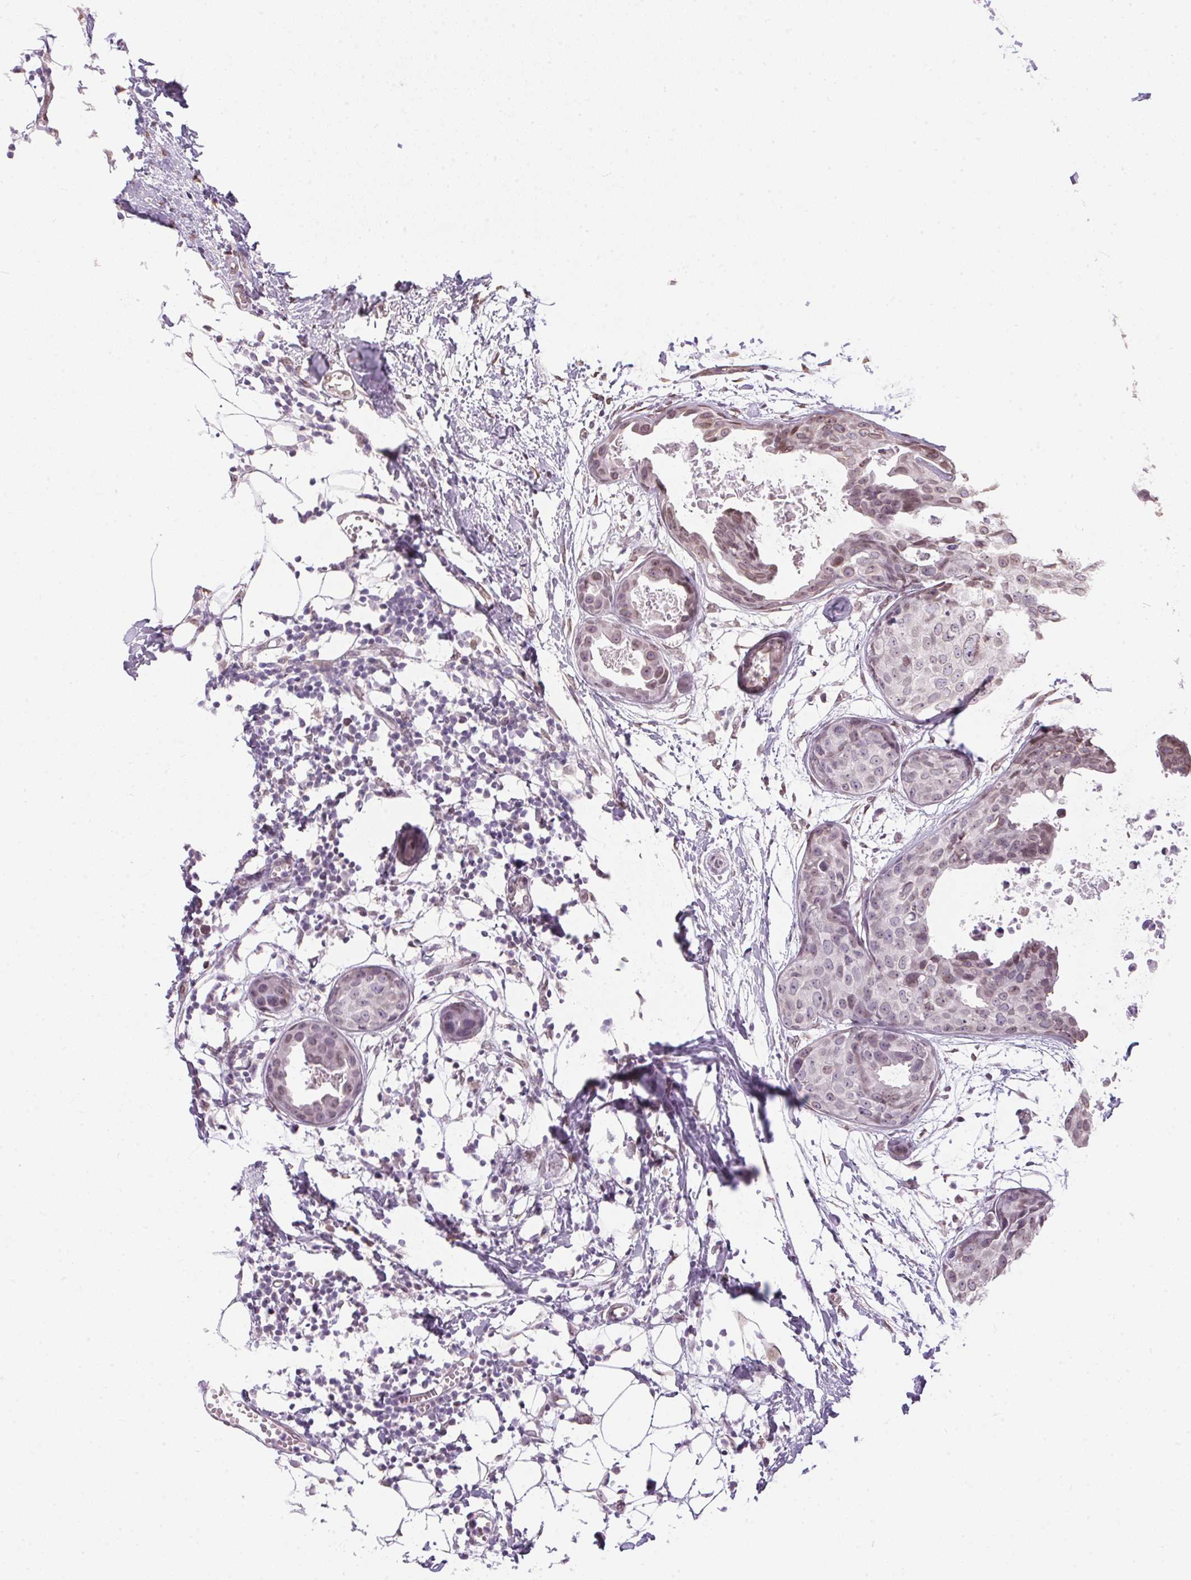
{"staining": {"intensity": "weak", "quantity": ">75%", "location": "cytoplasmic/membranous,nuclear"}, "tissue": "breast cancer", "cell_type": "Tumor cells", "image_type": "cancer", "snomed": [{"axis": "morphology", "description": "Duct carcinoma"}, {"axis": "topography", "description": "Breast"}], "caption": "Breast cancer (intraductal carcinoma) tissue shows weak cytoplasmic/membranous and nuclear staining in approximately >75% of tumor cells, visualized by immunohistochemistry.", "gene": "TMEM175", "patient": {"sex": "female", "age": 38}}